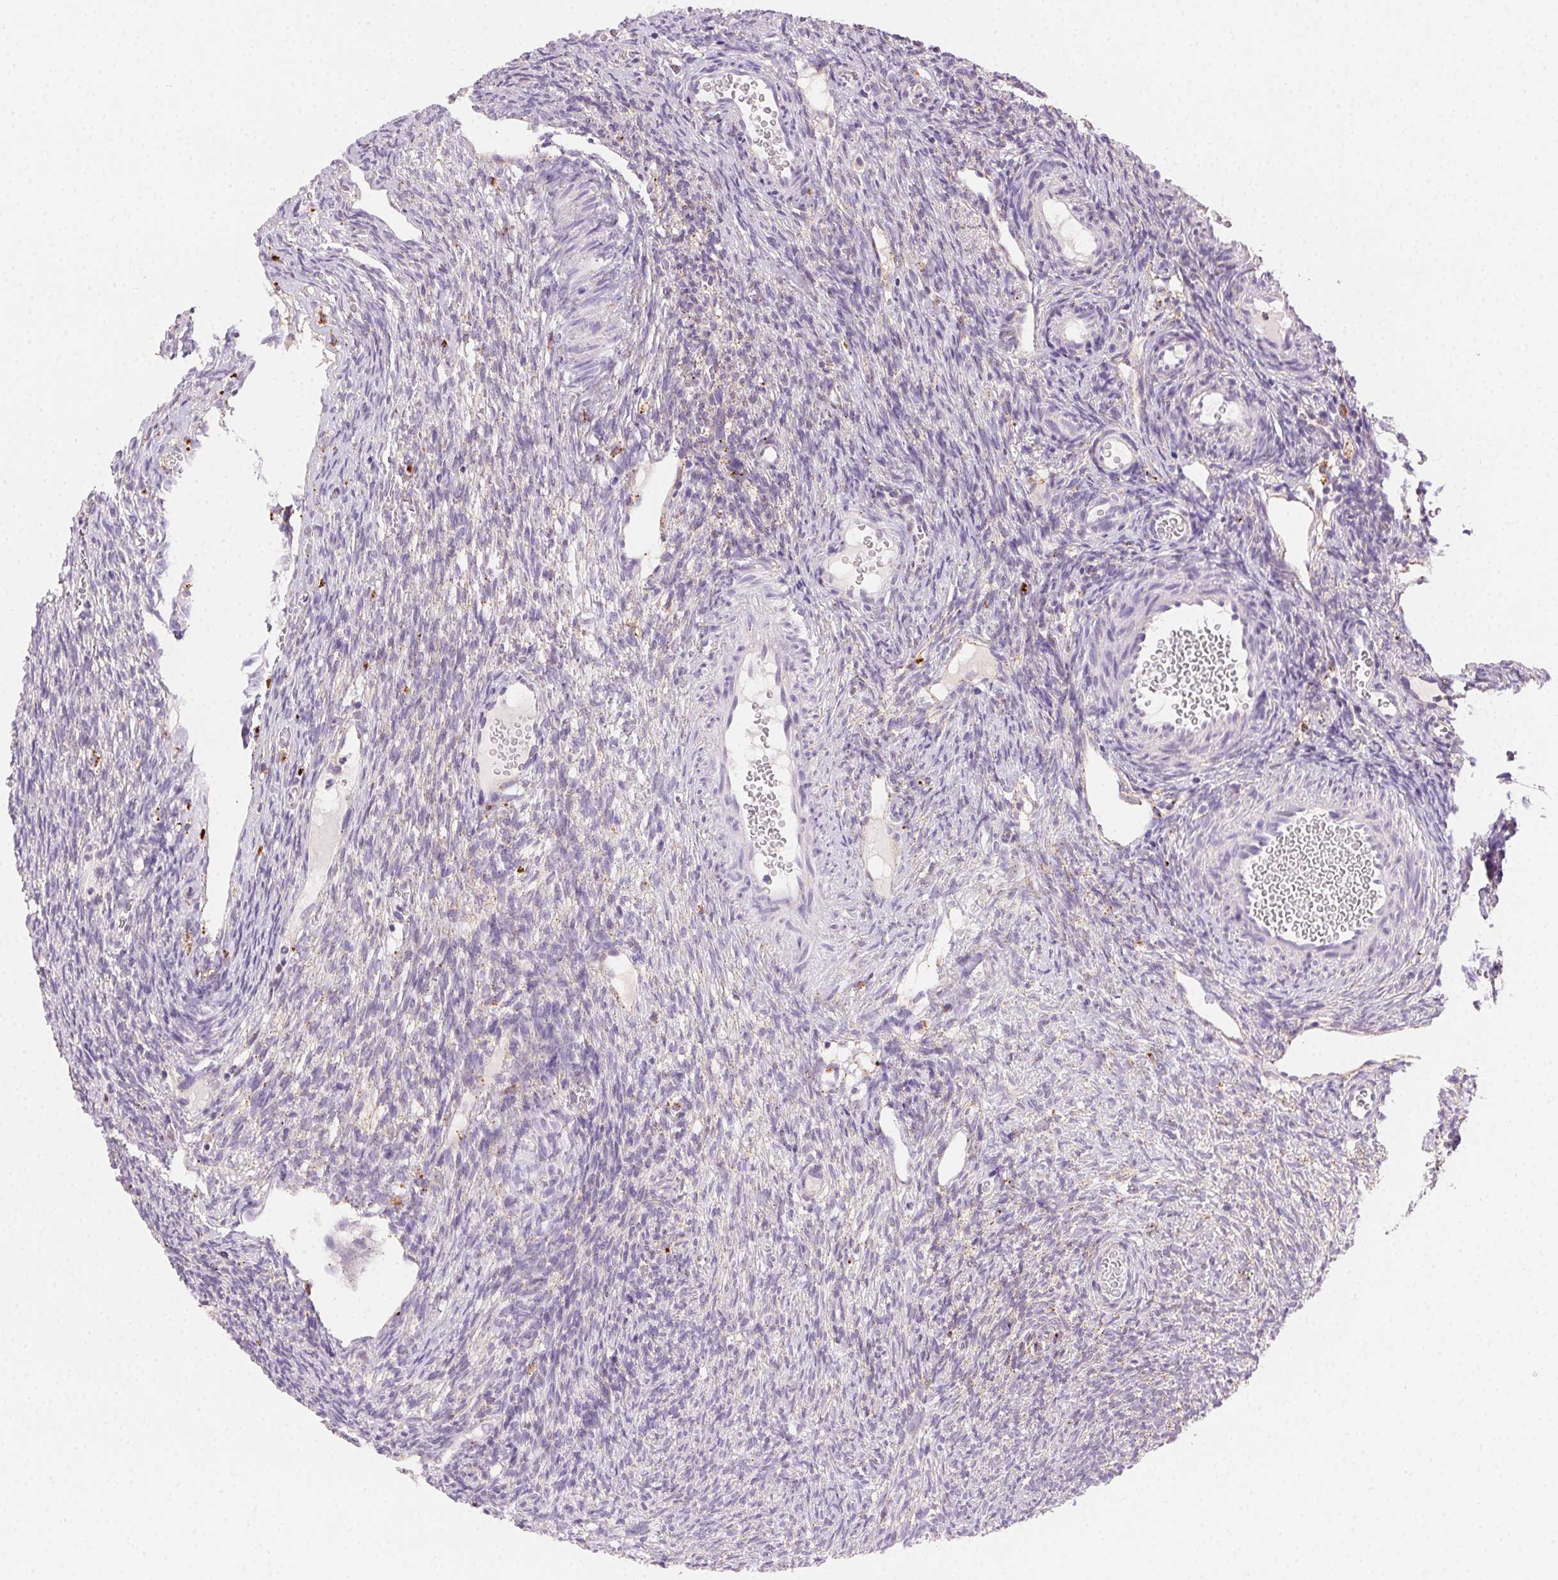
{"staining": {"intensity": "moderate", "quantity": "<25%", "location": "cytoplasmic/membranous"}, "tissue": "ovary", "cell_type": "Follicle cells", "image_type": "normal", "snomed": [{"axis": "morphology", "description": "Normal tissue, NOS"}, {"axis": "topography", "description": "Ovary"}], "caption": "Protein analysis of unremarkable ovary shows moderate cytoplasmic/membranous positivity in approximately <25% of follicle cells.", "gene": "SCPEP1", "patient": {"sex": "female", "age": 34}}